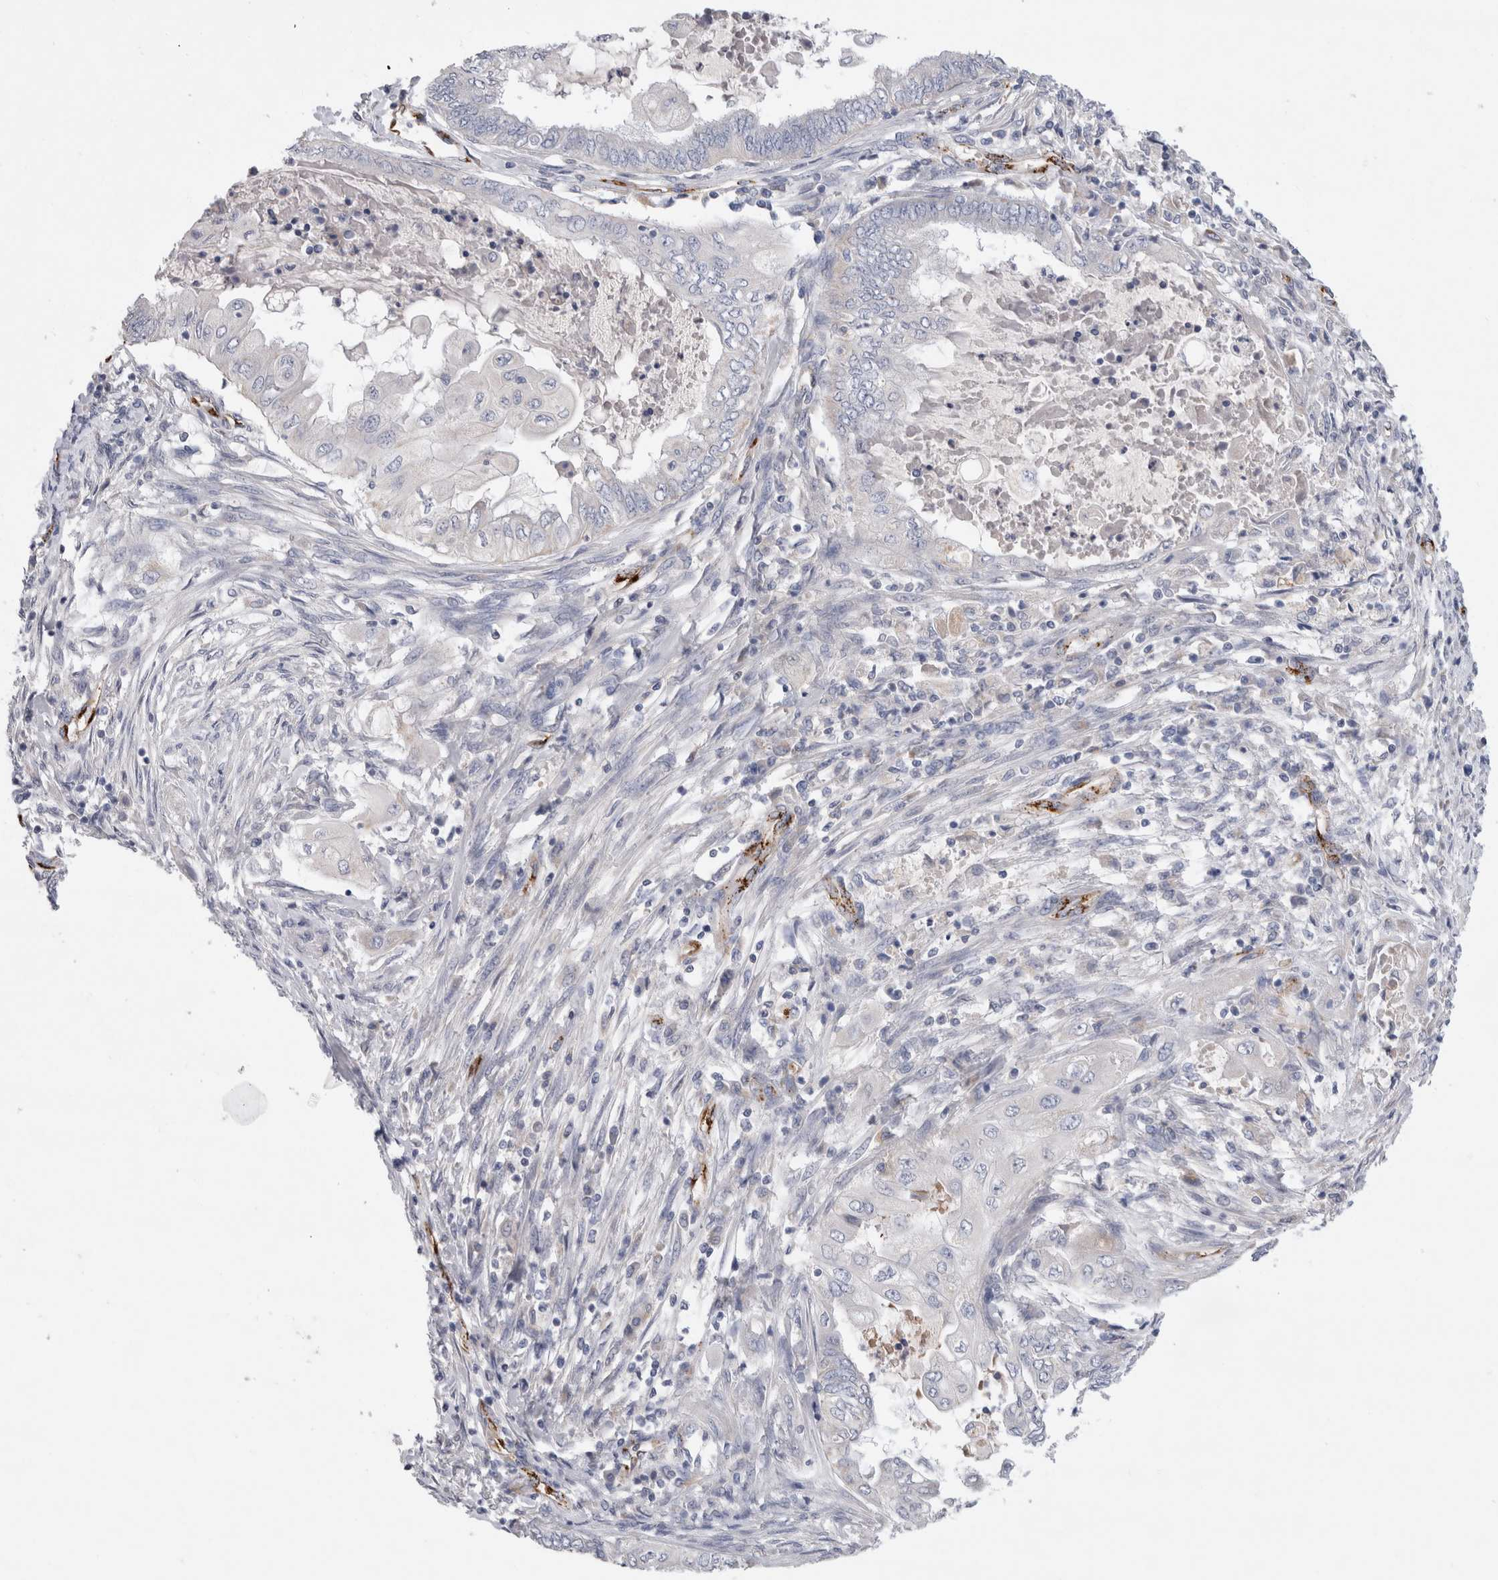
{"staining": {"intensity": "negative", "quantity": "none", "location": "none"}, "tissue": "endometrial cancer", "cell_type": "Tumor cells", "image_type": "cancer", "snomed": [{"axis": "morphology", "description": "Adenocarcinoma, NOS"}, {"axis": "topography", "description": "Uterus"}, {"axis": "topography", "description": "Endometrium"}], "caption": "Tumor cells are negative for brown protein staining in endometrial cancer.", "gene": "IARS2", "patient": {"sex": "female", "age": 70}}